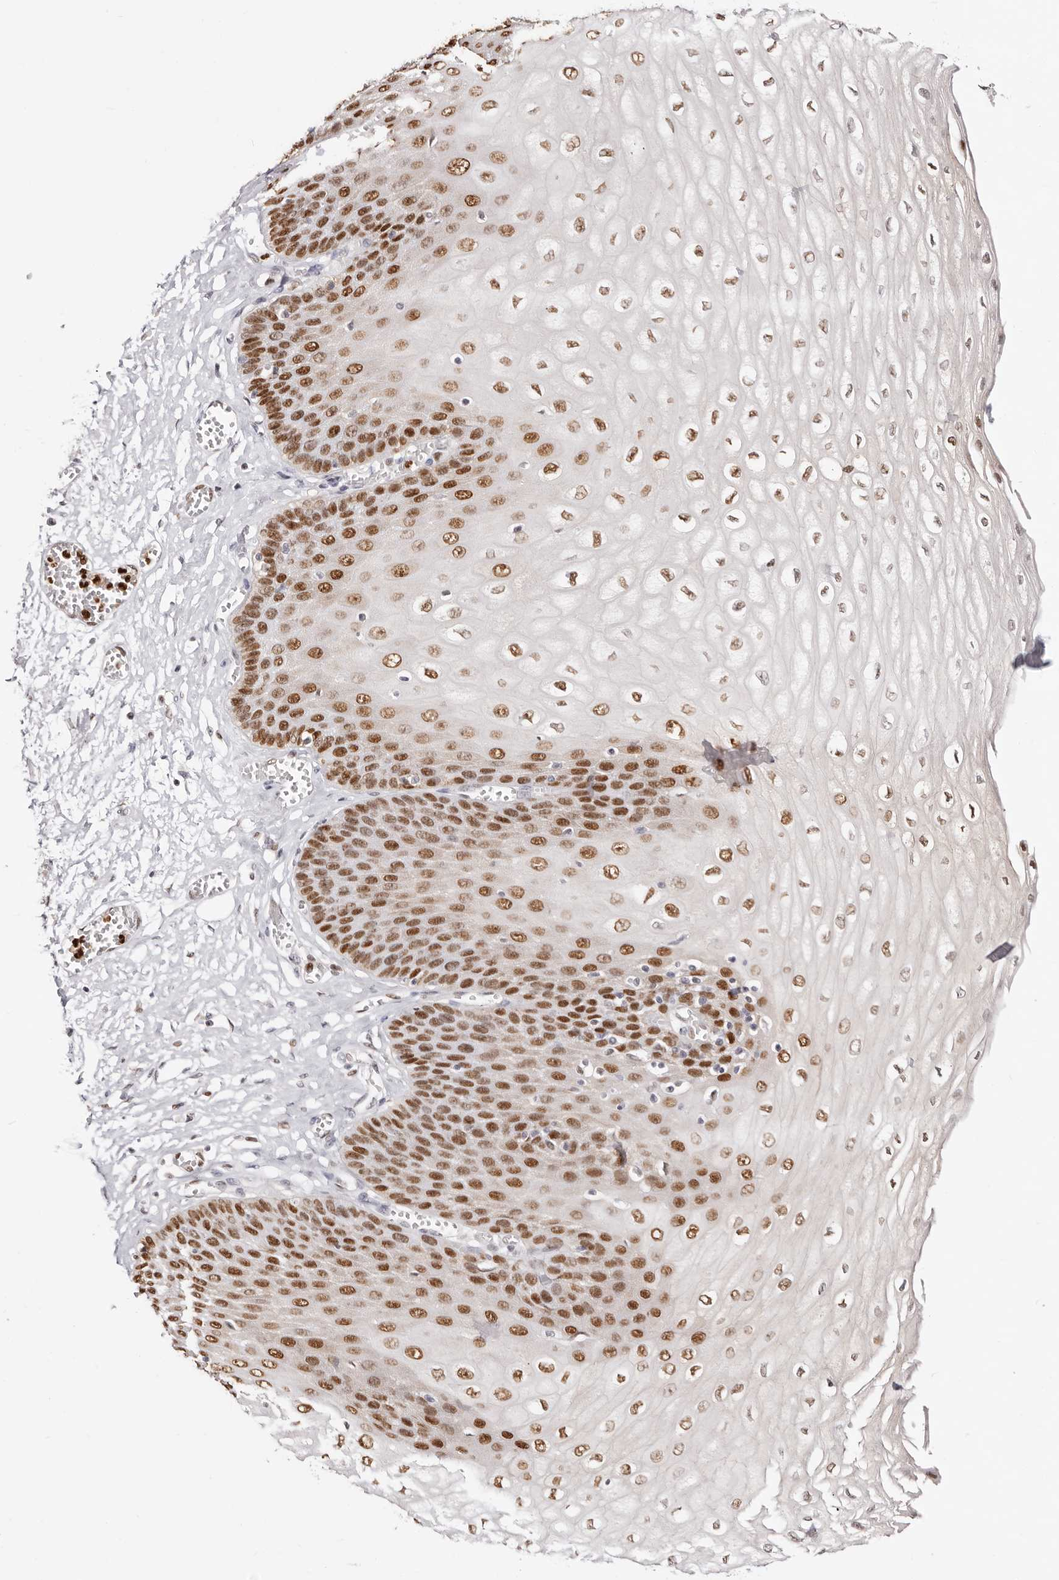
{"staining": {"intensity": "strong", "quantity": ">75%", "location": "nuclear"}, "tissue": "esophagus", "cell_type": "Squamous epithelial cells", "image_type": "normal", "snomed": [{"axis": "morphology", "description": "Normal tissue, NOS"}, {"axis": "topography", "description": "Esophagus"}], "caption": "Protein expression by immunohistochemistry demonstrates strong nuclear positivity in approximately >75% of squamous epithelial cells in normal esophagus.", "gene": "TKT", "patient": {"sex": "male", "age": 60}}